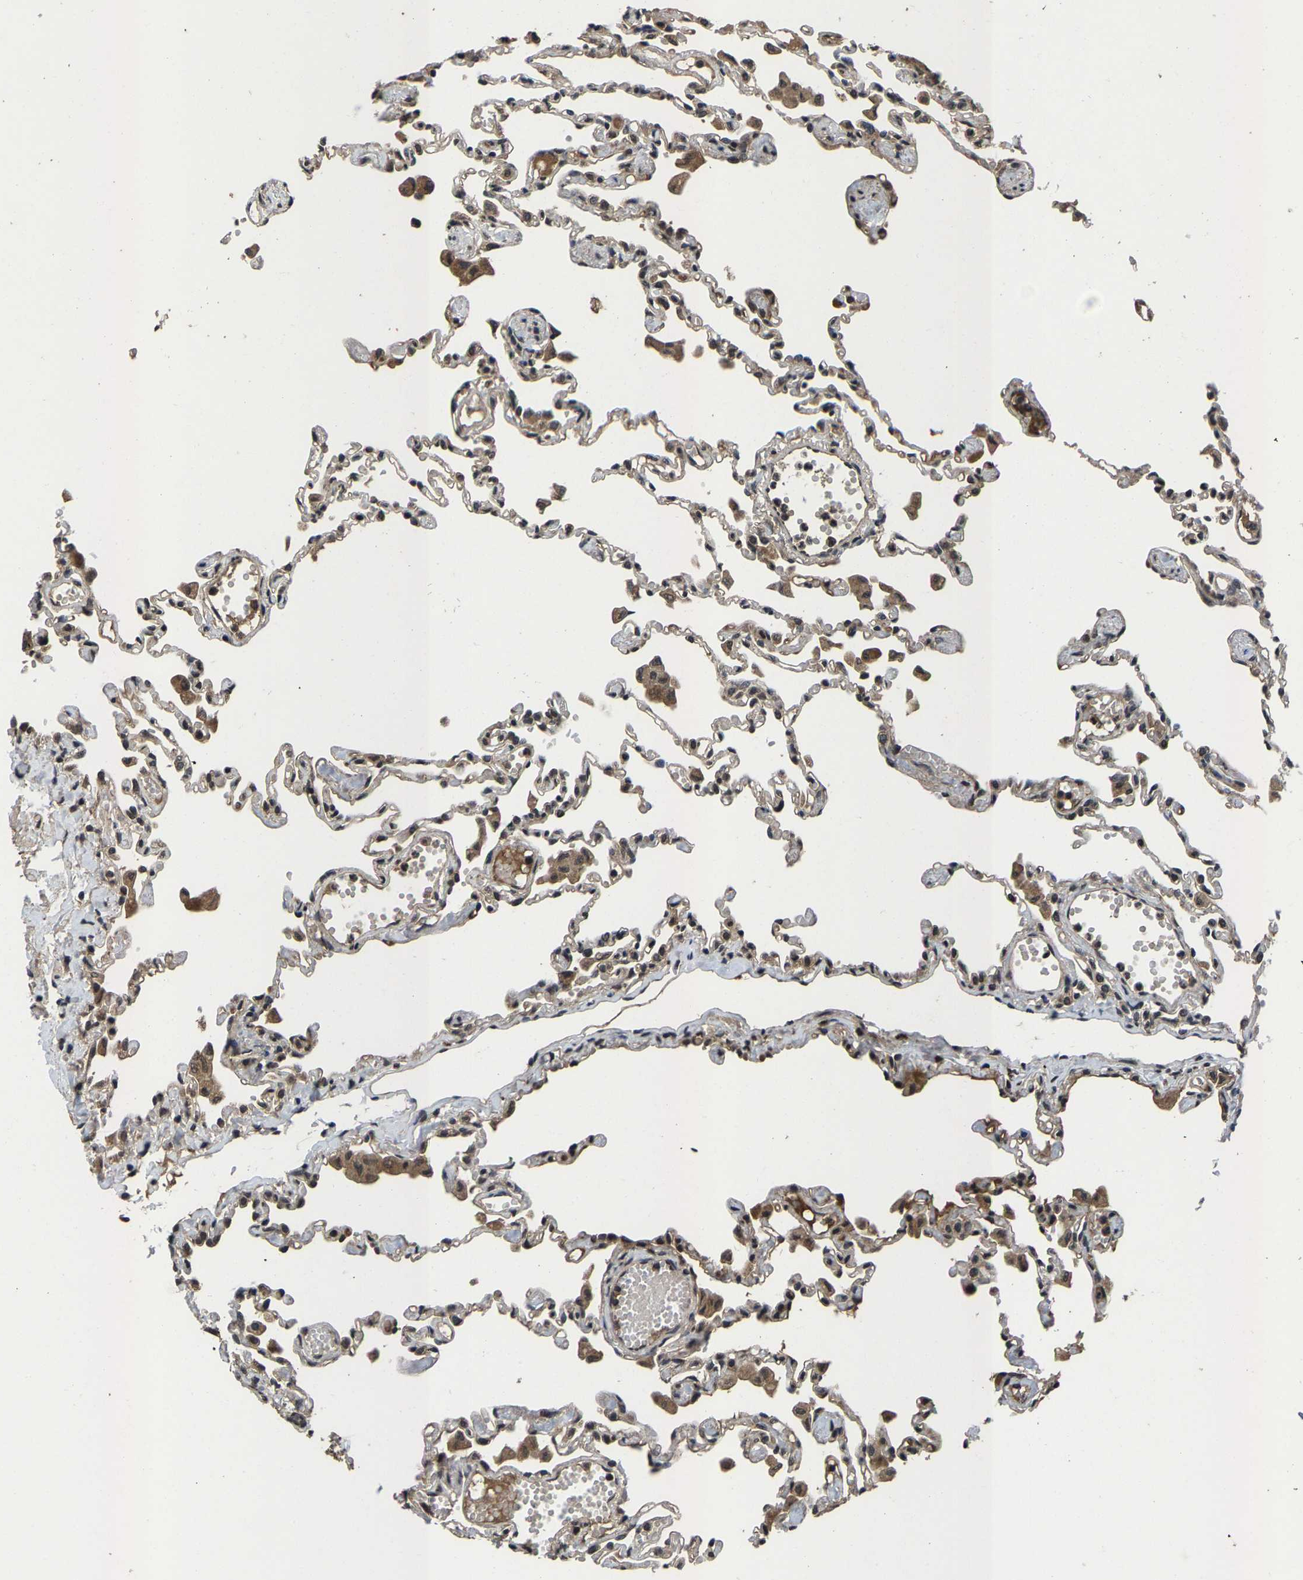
{"staining": {"intensity": "weak", "quantity": "<25%", "location": "cytoplasmic/membranous"}, "tissue": "lung", "cell_type": "Alveolar cells", "image_type": "normal", "snomed": [{"axis": "morphology", "description": "Normal tissue, NOS"}, {"axis": "topography", "description": "Bronchus"}, {"axis": "topography", "description": "Lung"}], "caption": "This is an immunohistochemistry (IHC) micrograph of benign human lung. There is no positivity in alveolar cells.", "gene": "HUWE1", "patient": {"sex": "female", "age": 49}}